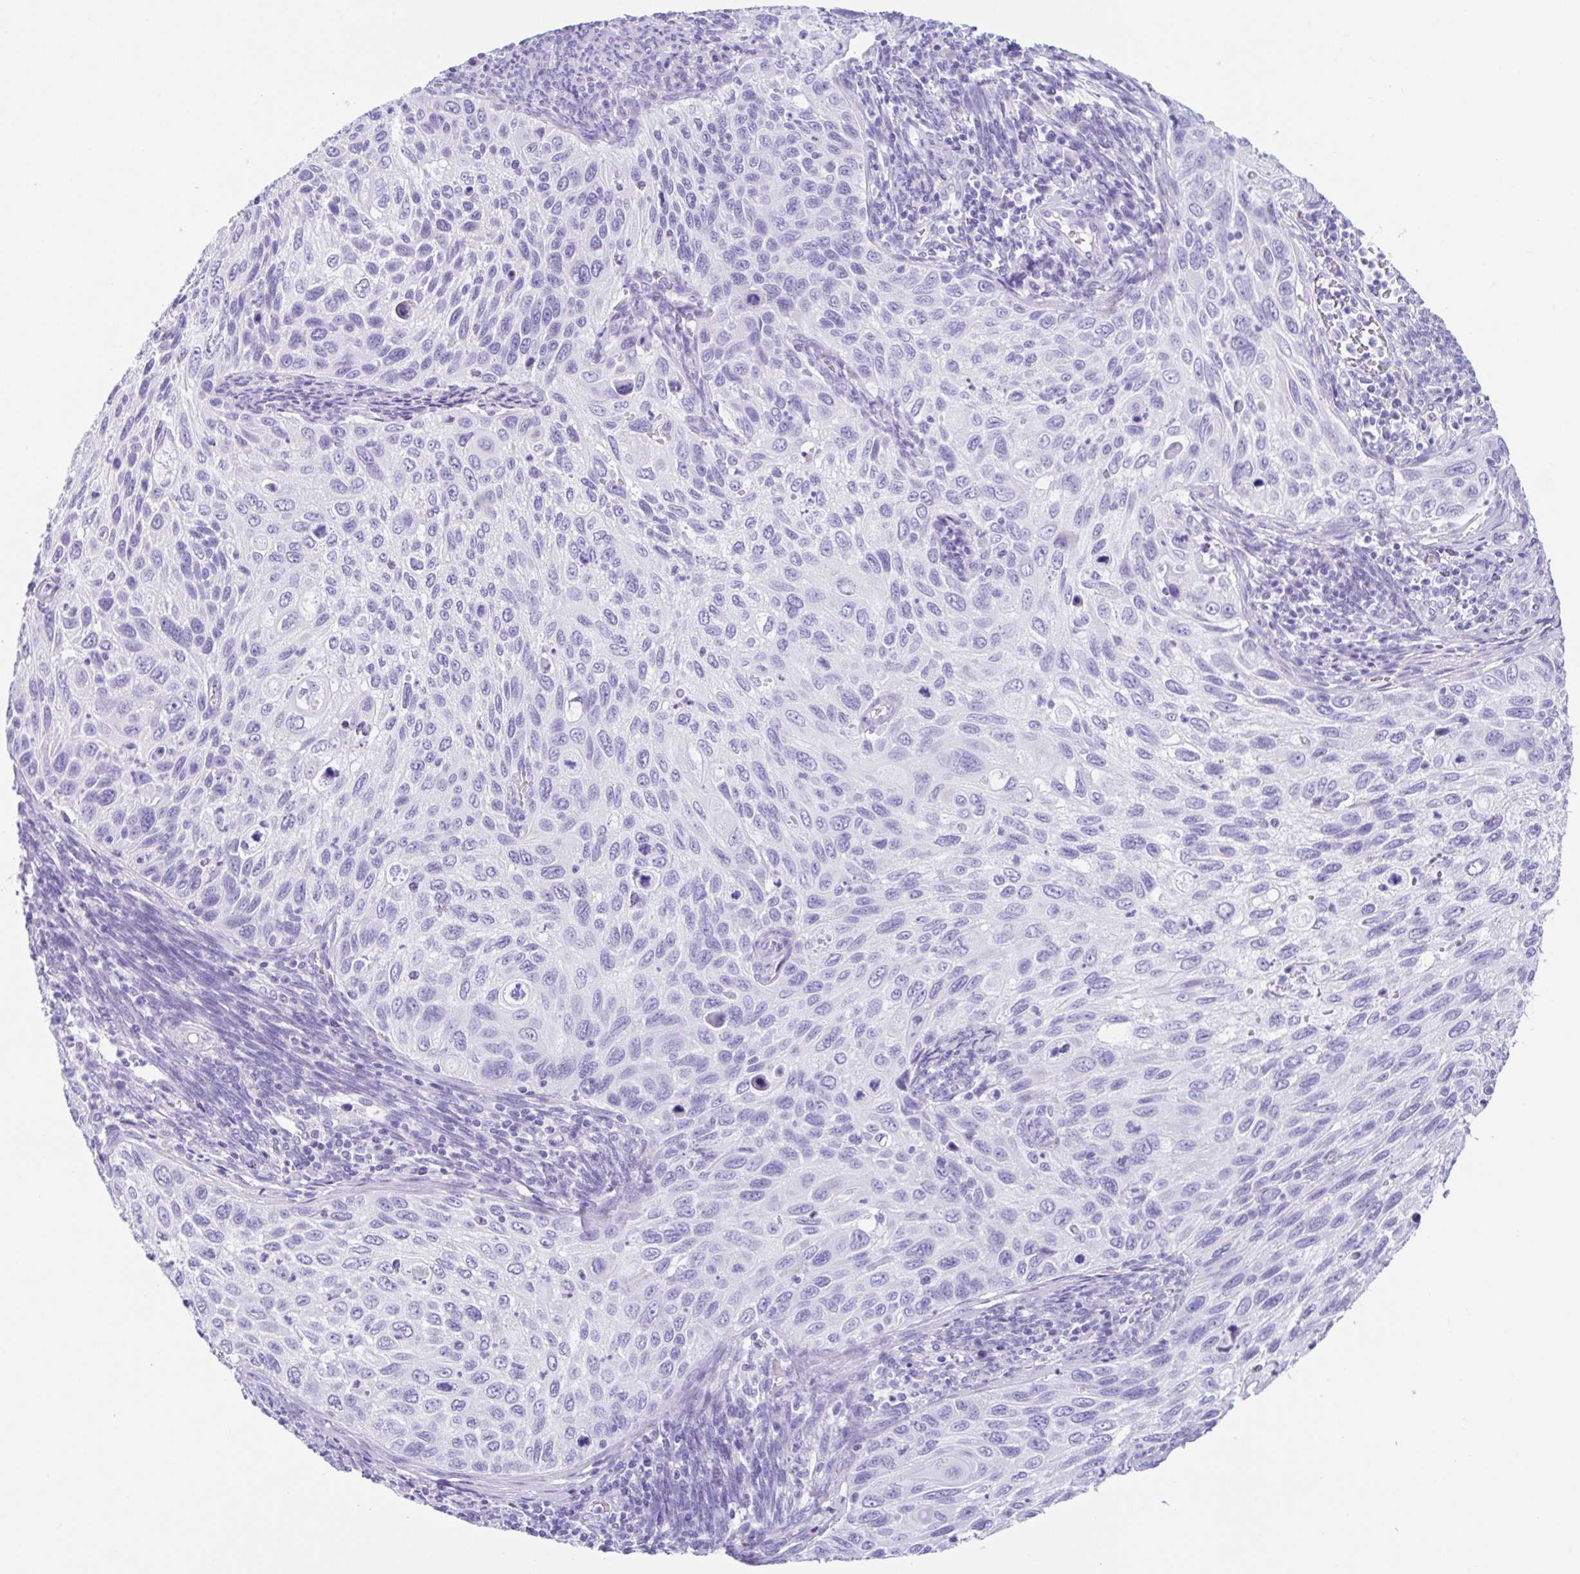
{"staining": {"intensity": "negative", "quantity": "none", "location": "none"}, "tissue": "cervical cancer", "cell_type": "Tumor cells", "image_type": "cancer", "snomed": [{"axis": "morphology", "description": "Squamous cell carcinoma, NOS"}, {"axis": "topography", "description": "Cervix"}], "caption": "Tumor cells show no significant expression in cervical cancer (squamous cell carcinoma).", "gene": "CPA1", "patient": {"sex": "female", "age": 70}}